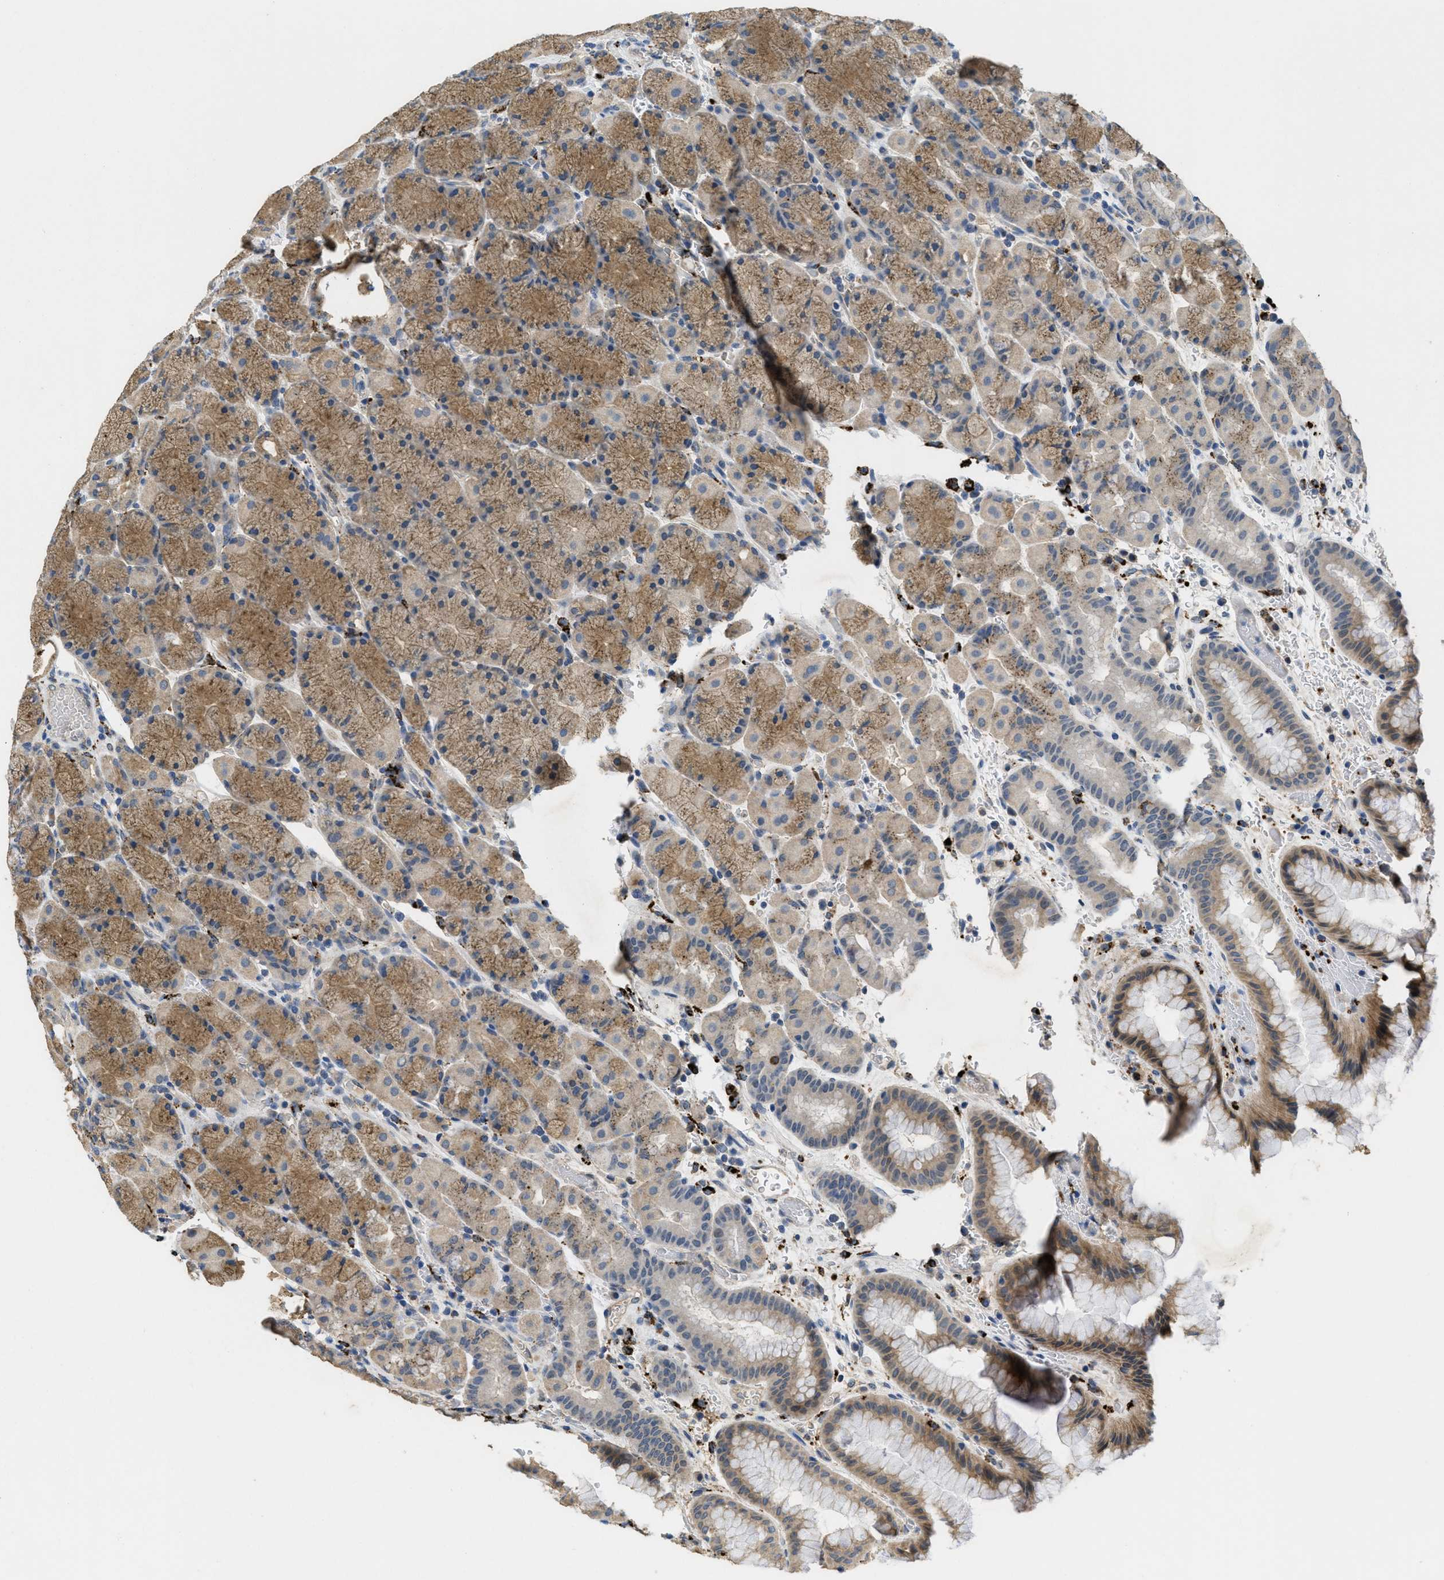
{"staining": {"intensity": "moderate", "quantity": ">75%", "location": "cytoplasmic/membranous"}, "tissue": "stomach", "cell_type": "Glandular cells", "image_type": "normal", "snomed": [{"axis": "morphology", "description": "Normal tissue, NOS"}, {"axis": "morphology", "description": "Carcinoid, malignant, NOS"}, {"axis": "topography", "description": "Stomach, upper"}], "caption": "Human stomach stained with a brown dye displays moderate cytoplasmic/membranous positive expression in about >75% of glandular cells.", "gene": "BMPR2", "patient": {"sex": "male", "age": 39}}